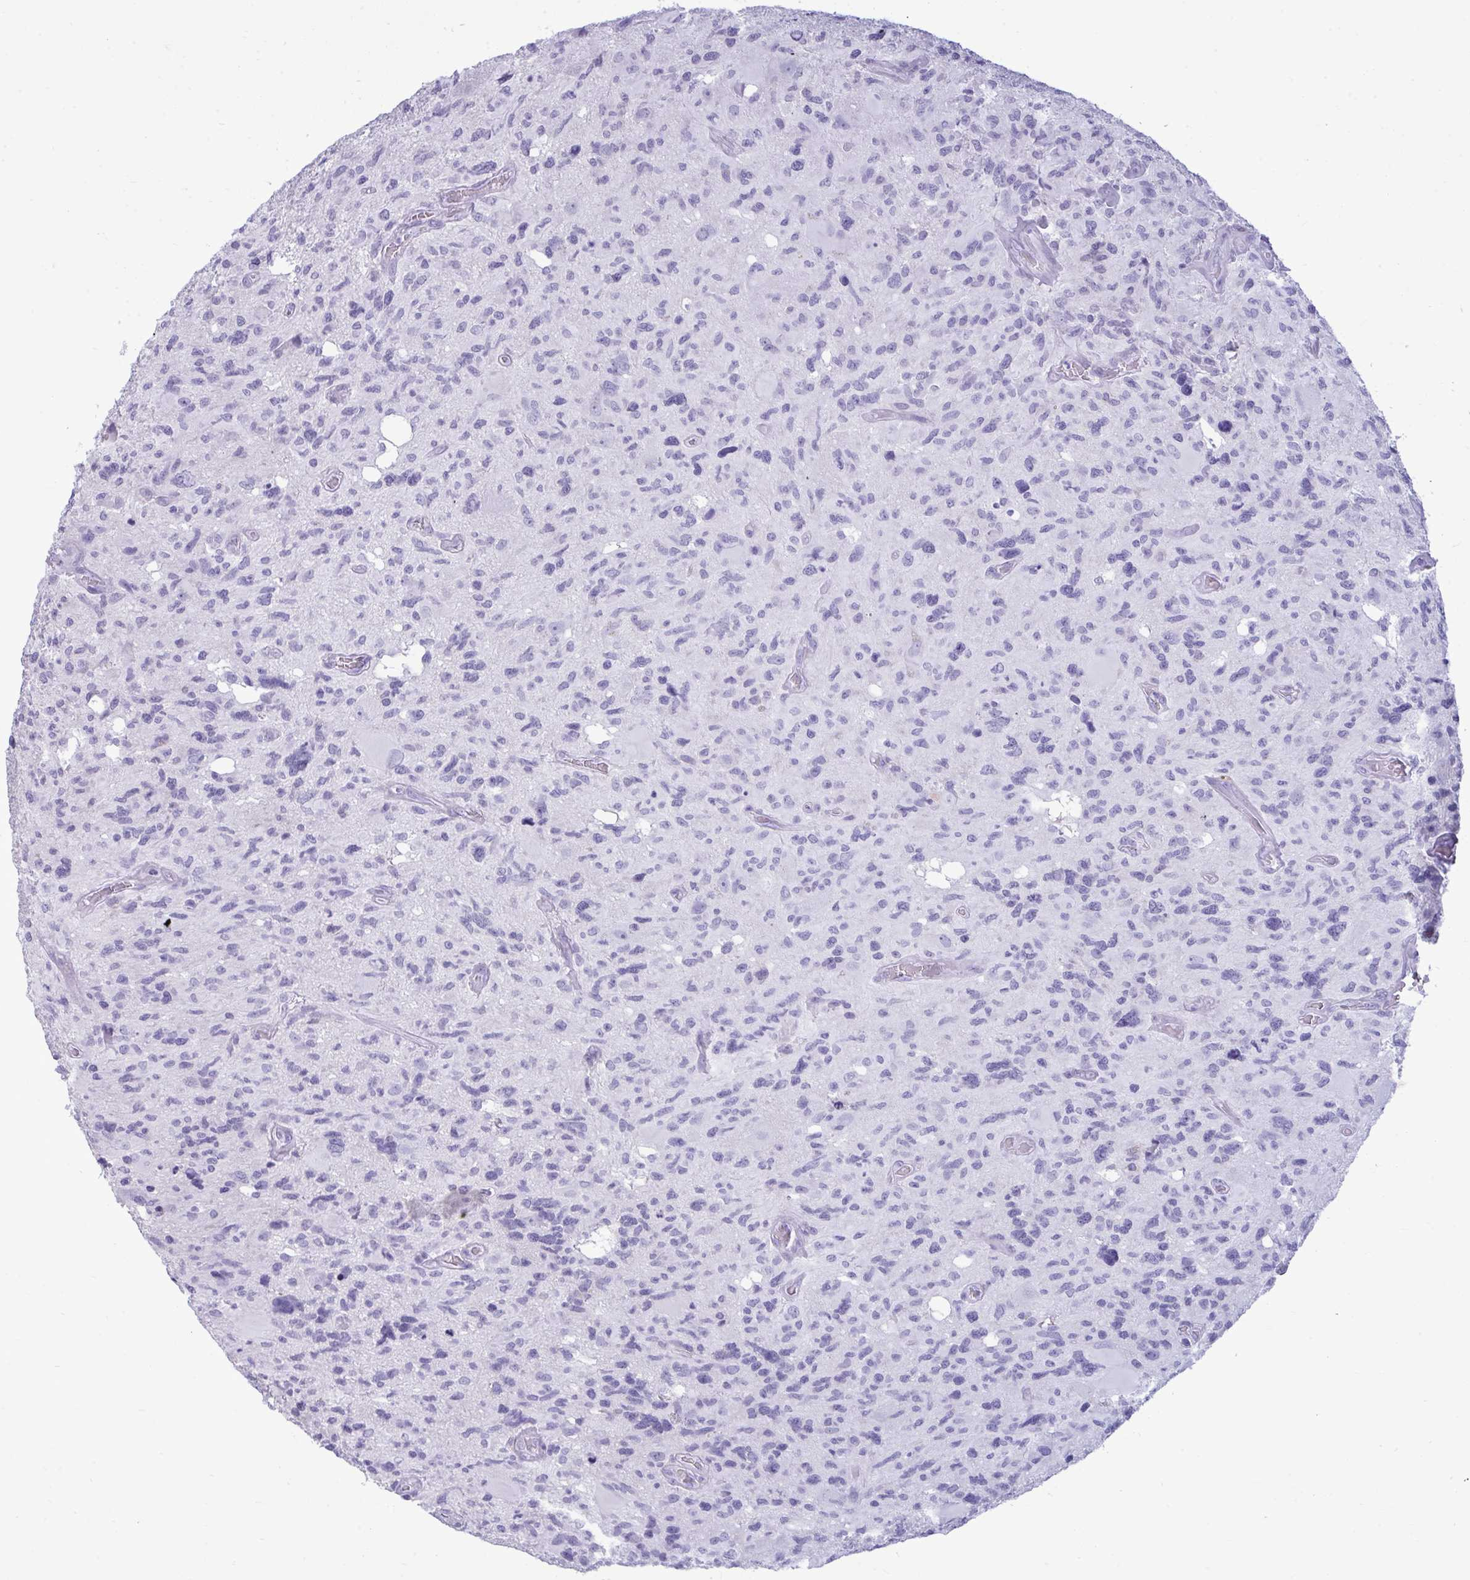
{"staining": {"intensity": "negative", "quantity": "none", "location": "none"}, "tissue": "glioma", "cell_type": "Tumor cells", "image_type": "cancer", "snomed": [{"axis": "morphology", "description": "Glioma, malignant, High grade"}, {"axis": "topography", "description": "Brain"}], "caption": "Immunohistochemistry (IHC) micrograph of neoplastic tissue: malignant high-grade glioma stained with DAB reveals no significant protein expression in tumor cells.", "gene": "ANKRD60", "patient": {"sex": "male", "age": 49}}